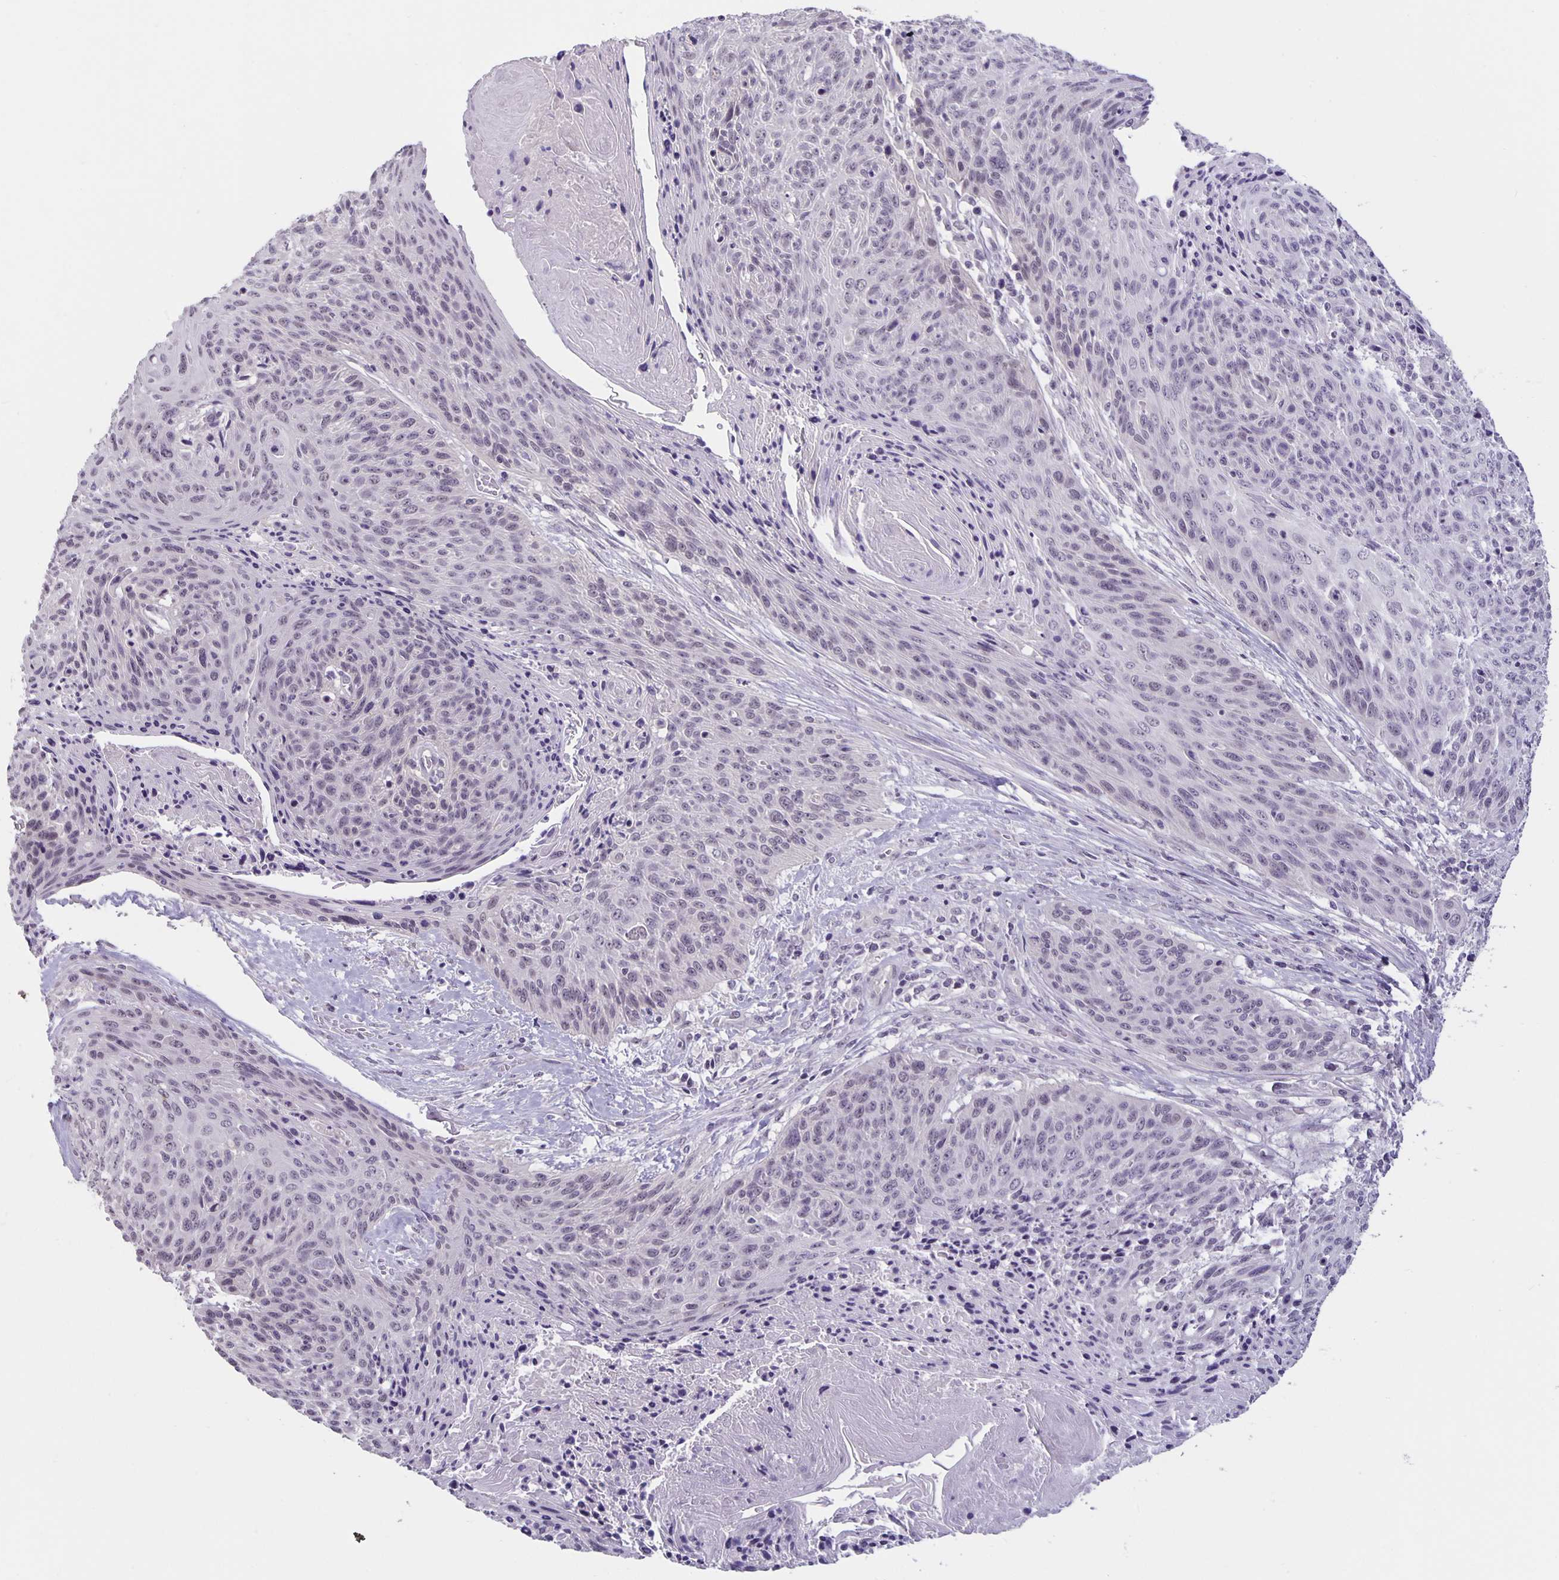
{"staining": {"intensity": "negative", "quantity": "none", "location": "none"}, "tissue": "cervical cancer", "cell_type": "Tumor cells", "image_type": "cancer", "snomed": [{"axis": "morphology", "description": "Squamous cell carcinoma, NOS"}, {"axis": "topography", "description": "Cervix"}], "caption": "Protein analysis of cervical cancer shows no significant expression in tumor cells. (DAB immunohistochemistry (IHC) visualized using brightfield microscopy, high magnification).", "gene": "ARVCF", "patient": {"sex": "female", "age": 45}}